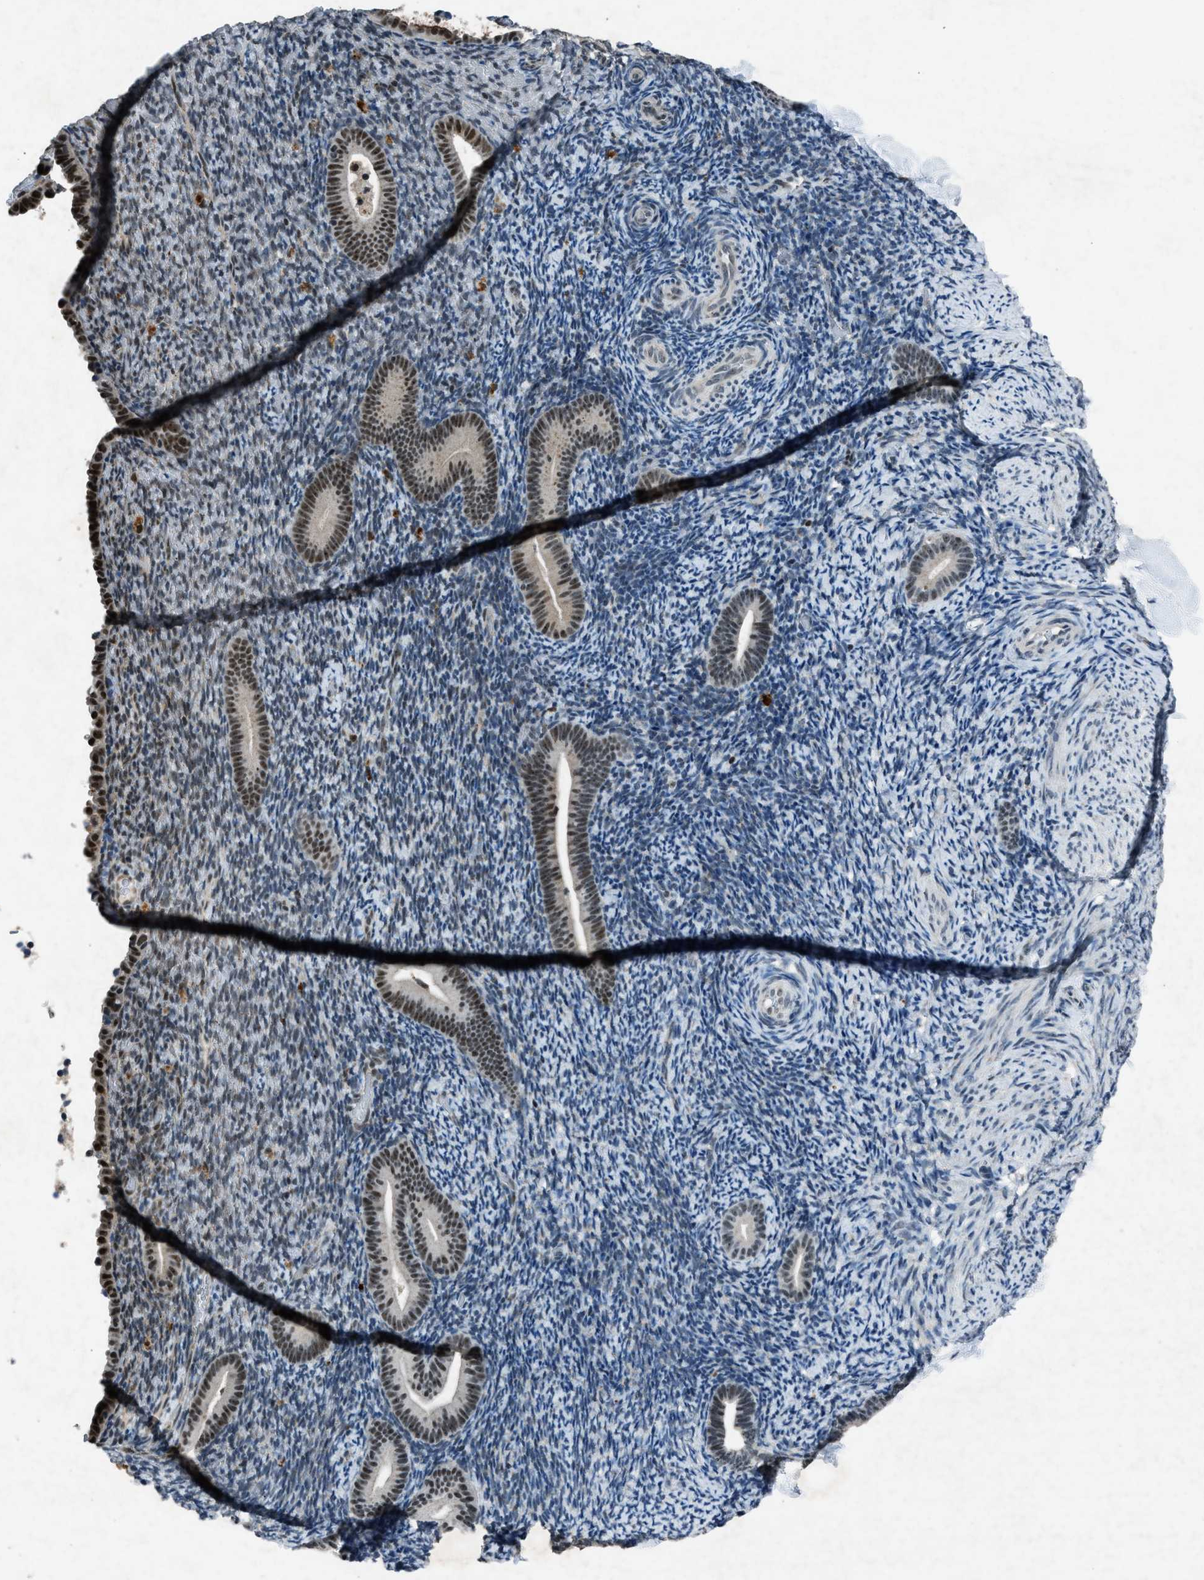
{"staining": {"intensity": "negative", "quantity": "none", "location": "none"}, "tissue": "endometrium", "cell_type": "Cells in endometrial stroma", "image_type": "normal", "snomed": [{"axis": "morphology", "description": "Normal tissue, NOS"}, {"axis": "topography", "description": "Endometrium"}], "caption": "An IHC histopathology image of benign endometrium is shown. There is no staining in cells in endometrial stroma of endometrium.", "gene": "ADCY1", "patient": {"sex": "female", "age": 51}}